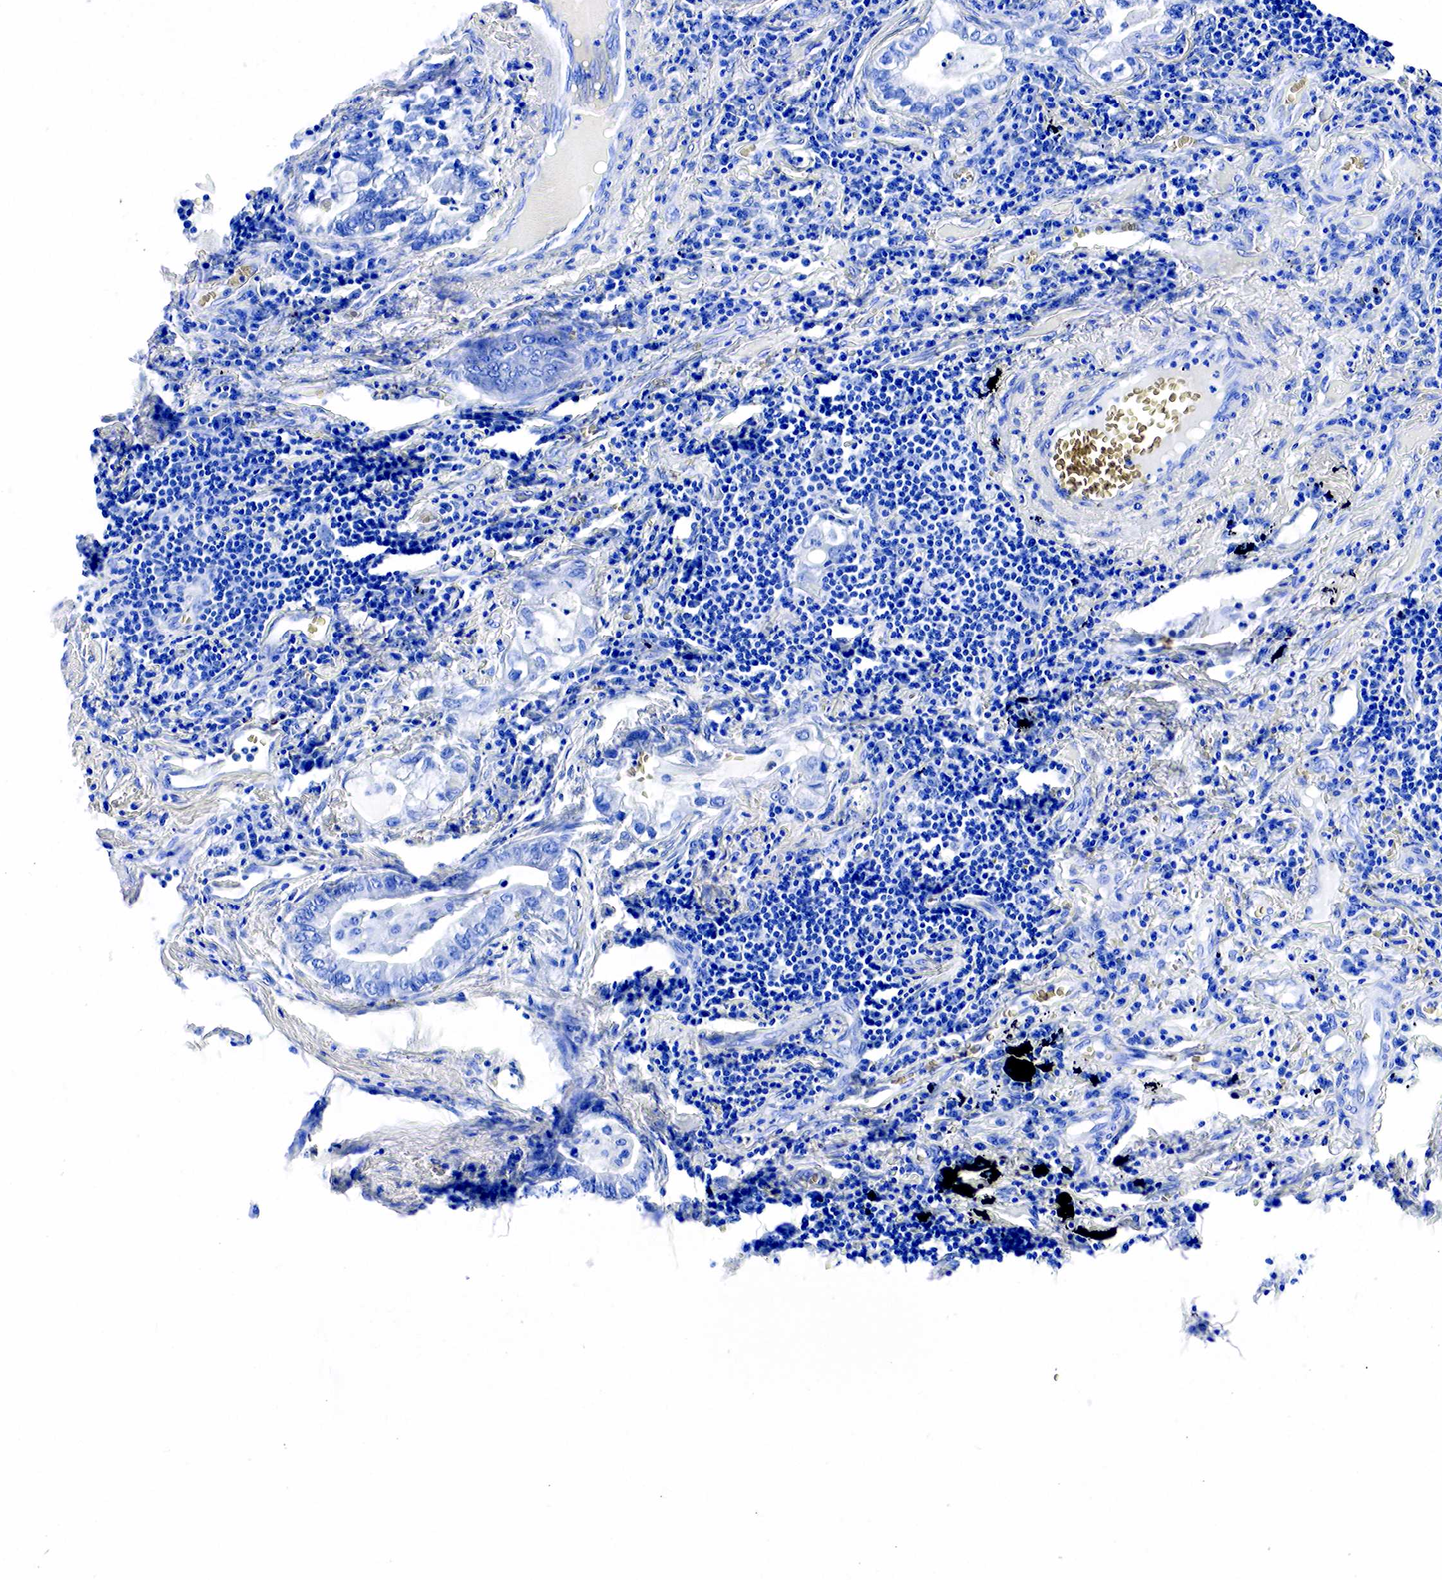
{"staining": {"intensity": "negative", "quantity": "none", "location": "none"}, "tissue": "lung cancer", "cell_type": "Tumor cells", "image_type": "cancer", "snomed": [{"axis": "morphology", "description": "Adenocarcinoma, NOS"}, {"axis": "topography", "description": "Lung"}], "caption": "Micrograph shows no protein staining in tumor cells of lung cancer tissue. (Brightfield microscopy of DAB immunohistochemistry at high magnification).", "gene": "ACP3", "patient": {"sex": "female", "age": 50}}